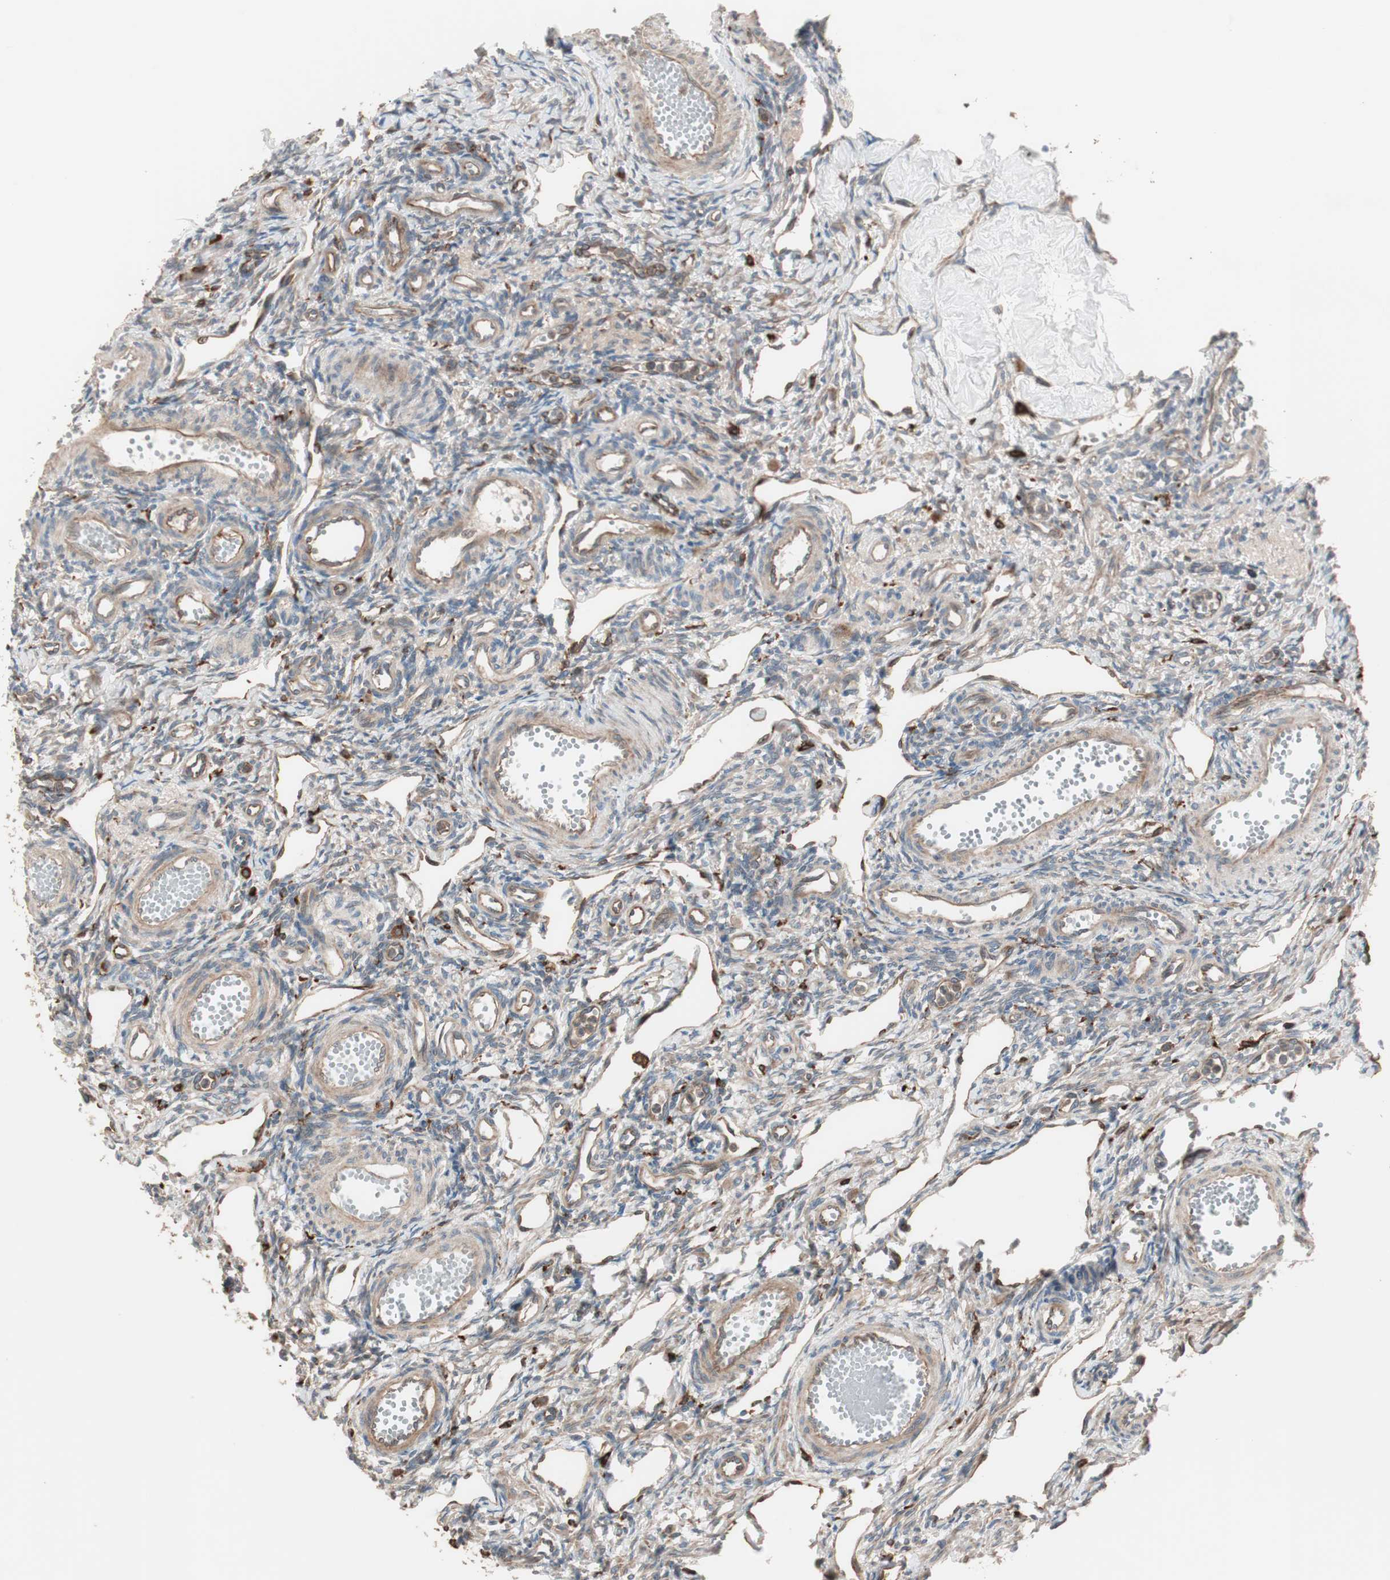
{"staining": {"intensity": "weak", "quantity": "25%-75%", "location": "cytoplasmic/membranous"}, "tissue": "ovary", "cell_type": "Ovarian stroma cells", "image_type": "normal", "snomed": [{"axis": "morphology", "description": "Normal tissue, NOS"}, {"axis": "topography", "description": "Ovary"}], "caption": "The photomicrograph demonstrates a brown stain indicating the presence of a protein in the cytoplasmic/membranous of ovarian stroma cells in ovary. Using DAB (brown) and hematoxylin (blue) stains, captured at high magnification using brightfield microscopy.", "gene": "STAB1", "patient": {"sex": "female", "age": 33}}